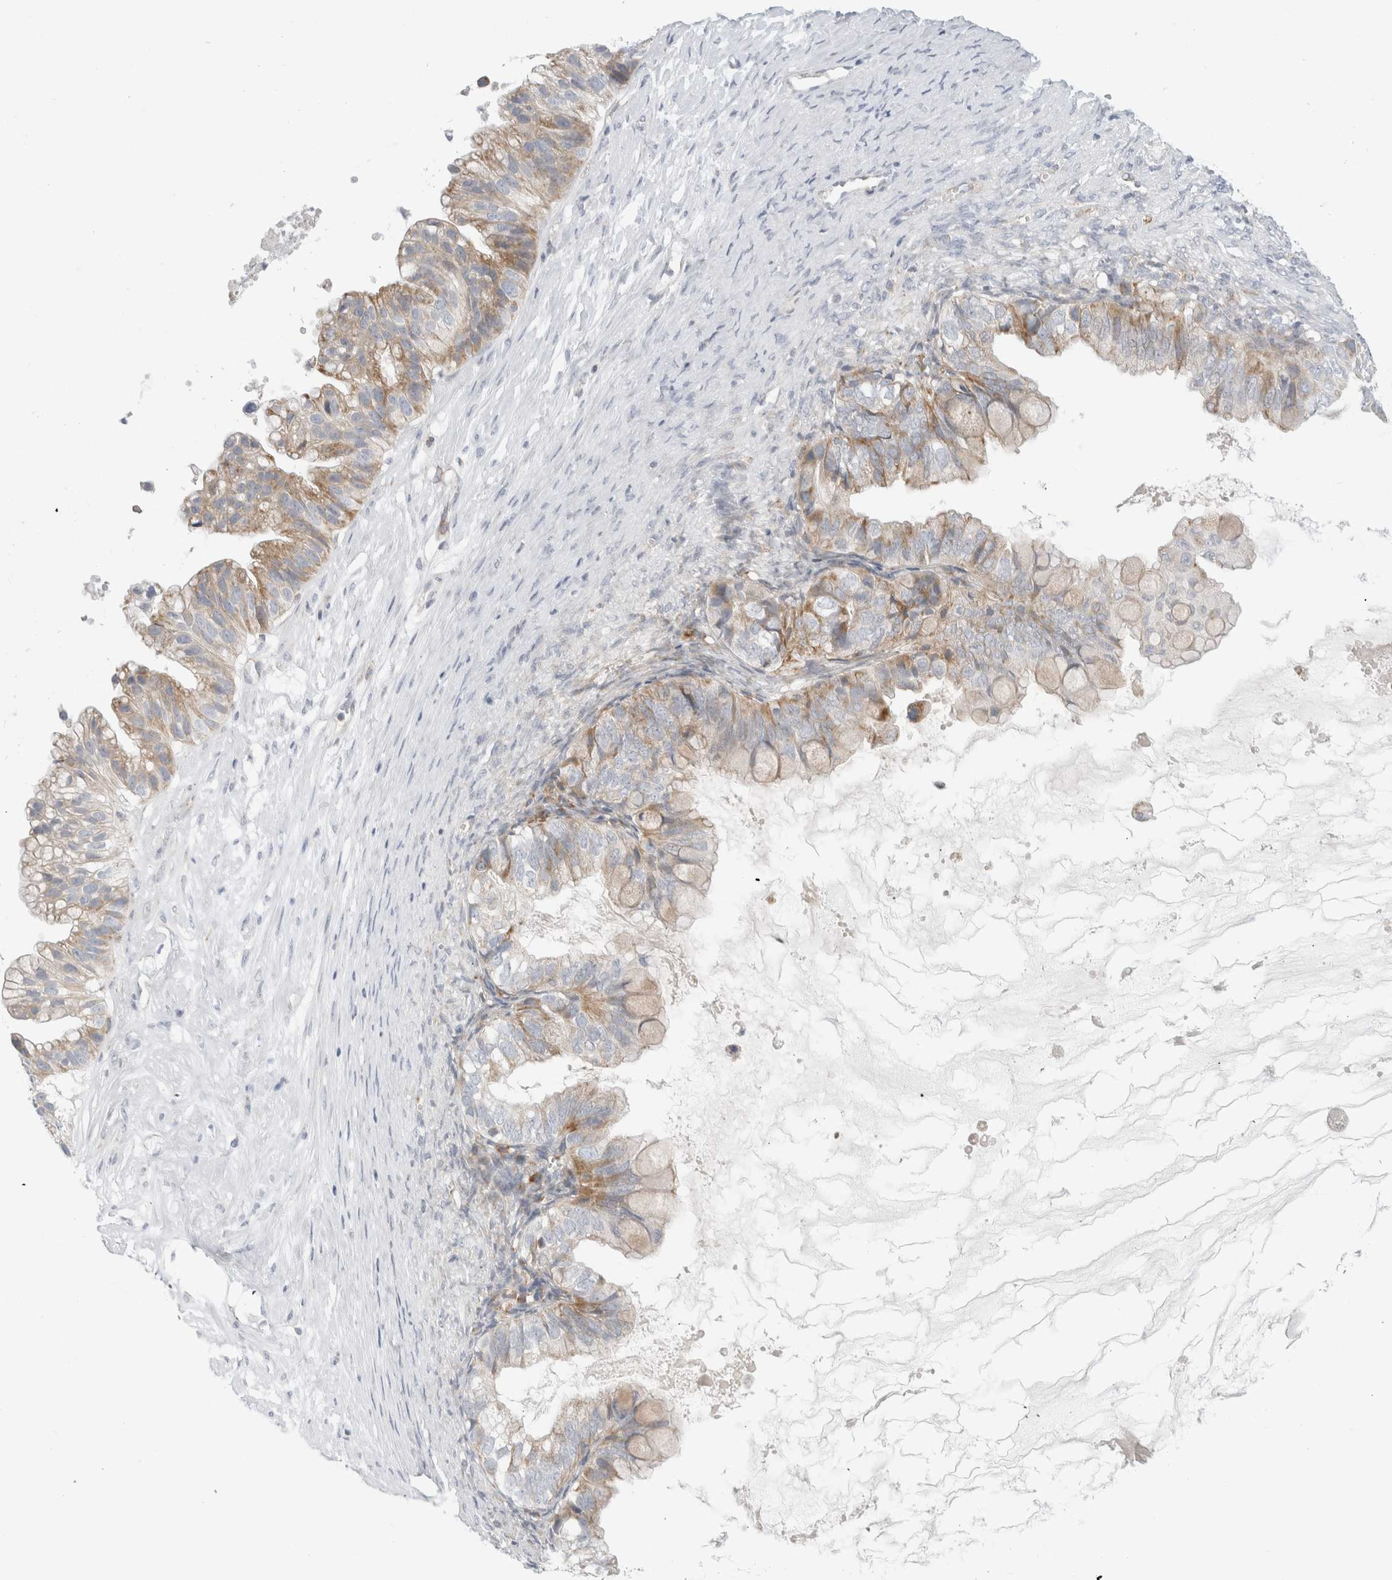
{"staining": {"intensity": "moderate", "quantity": "25%-75%", "location": "cytoplasmic/membranous"}, "tissue": "ovarian cancer", "cell_type": "Tumor cells", "image_type": "cancer", "snomed": [{"axis": "morphology", "description": "Cystadenocarcinoma, mucinous, NOS"}, {"axis": "topography", "description": "Ovary"}], "caption": "The photomicrograph demonstrates immunohistochemical staining of ovarian cancer (mucinous cystadenocarcinoma). There is moderate cytoplasmic/membranous positivity is appreciated in about 25%-75% of tumor cells.", "gene": "FAHD1", "patient": {"sex": "female", "age": 80}}